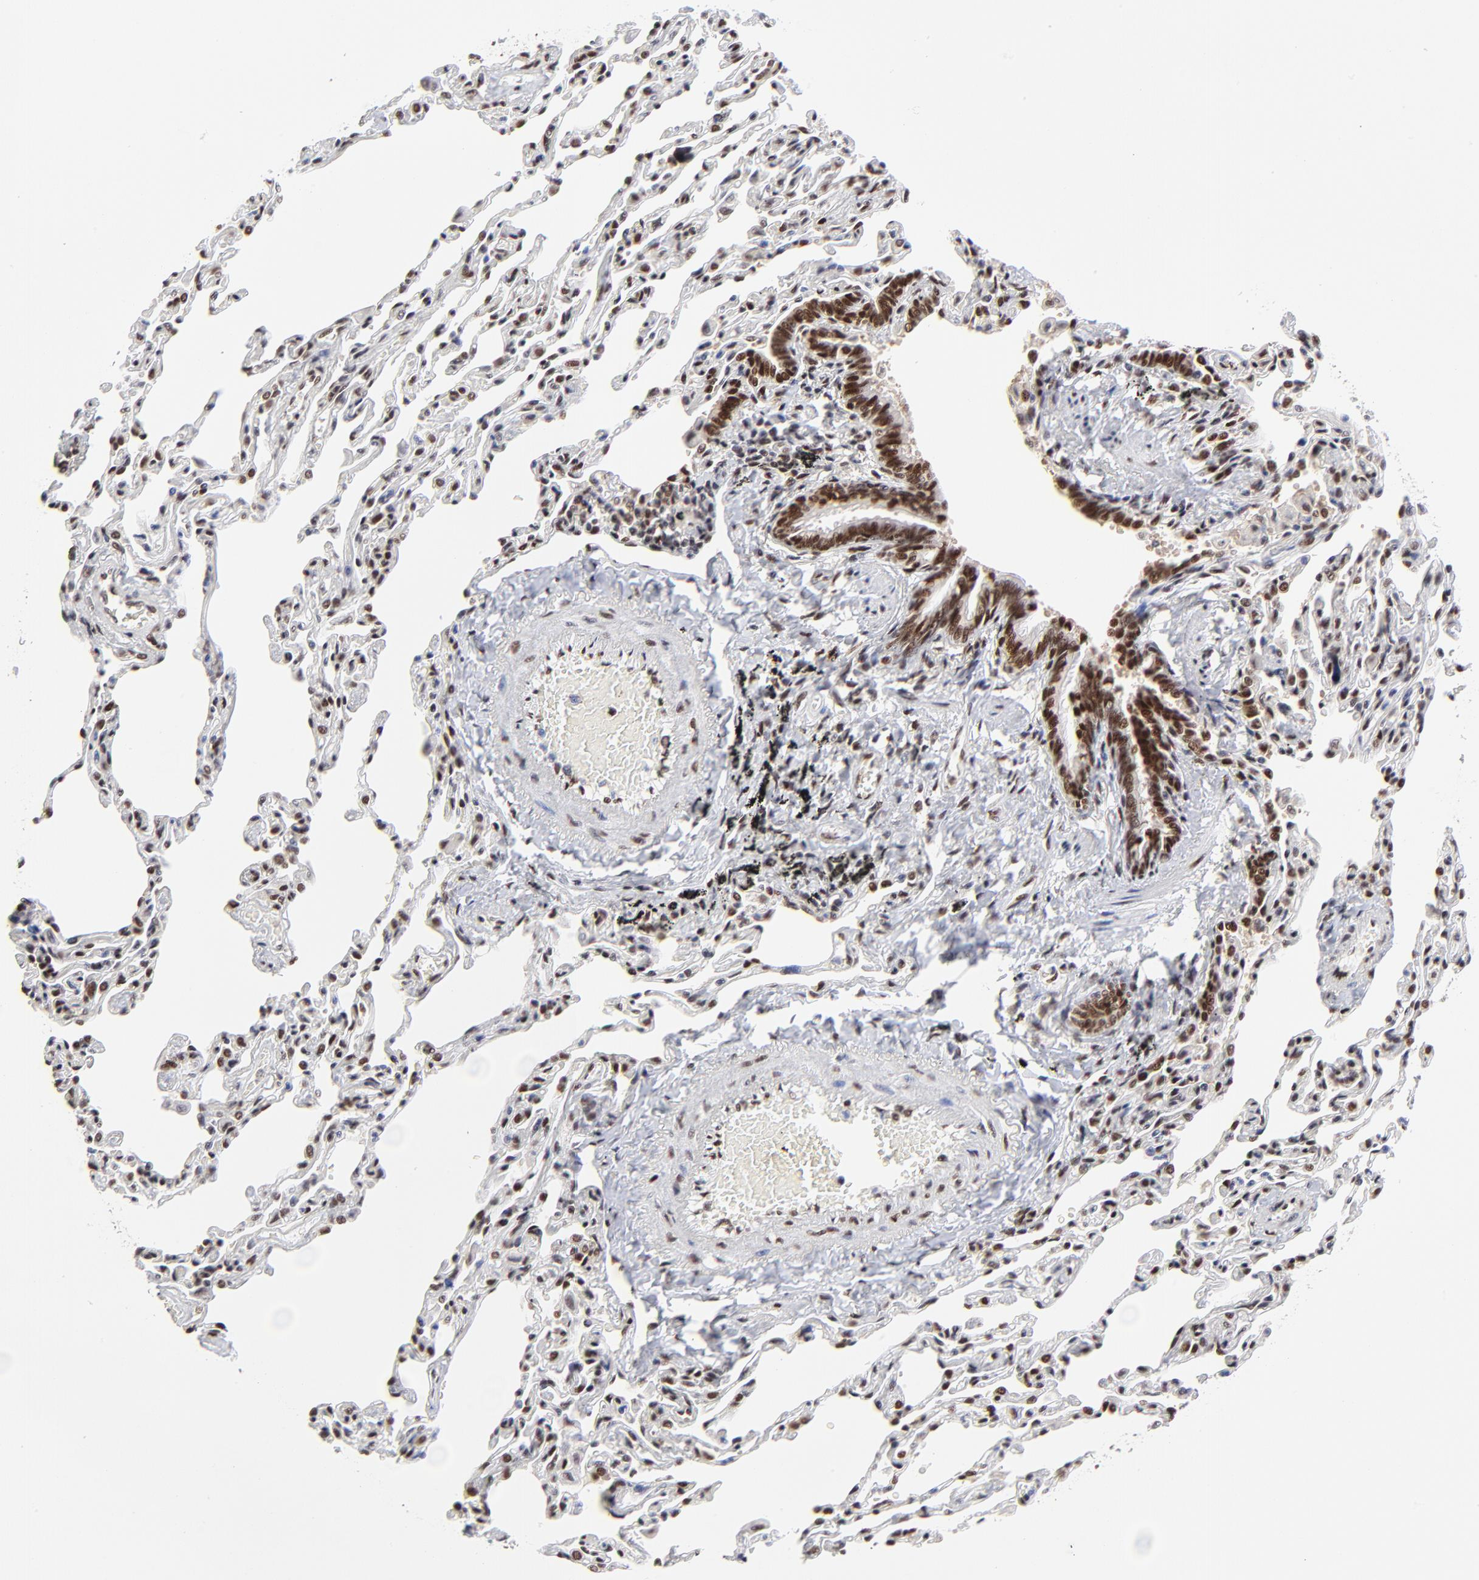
{"staining": {"intensity": "strong", "quantity": ">75%", "location": "nuclear"}, "tissue": "bronchus", "cell_type": "Respiratory epithelial cells", "image_type": "normal", "snomed": [{"axis": "morphology", "description": "Normal tissue, NOS"}, {"axis": "topography", "description": "Cartilage tissue"}, {"axis": "topography", "description": "Bronchus"}, {"axis": "topography", "description": "Lung"}], "caption": "Brown immunohistochemical staining in unremarkable human bronchus reveals strong nuclear expression in approximately >75% of respiratory epithelial cells. Nuclei are stained in blue.", "gene": "ZMYM3", "patient": {"sex": "male", "age": 64}}